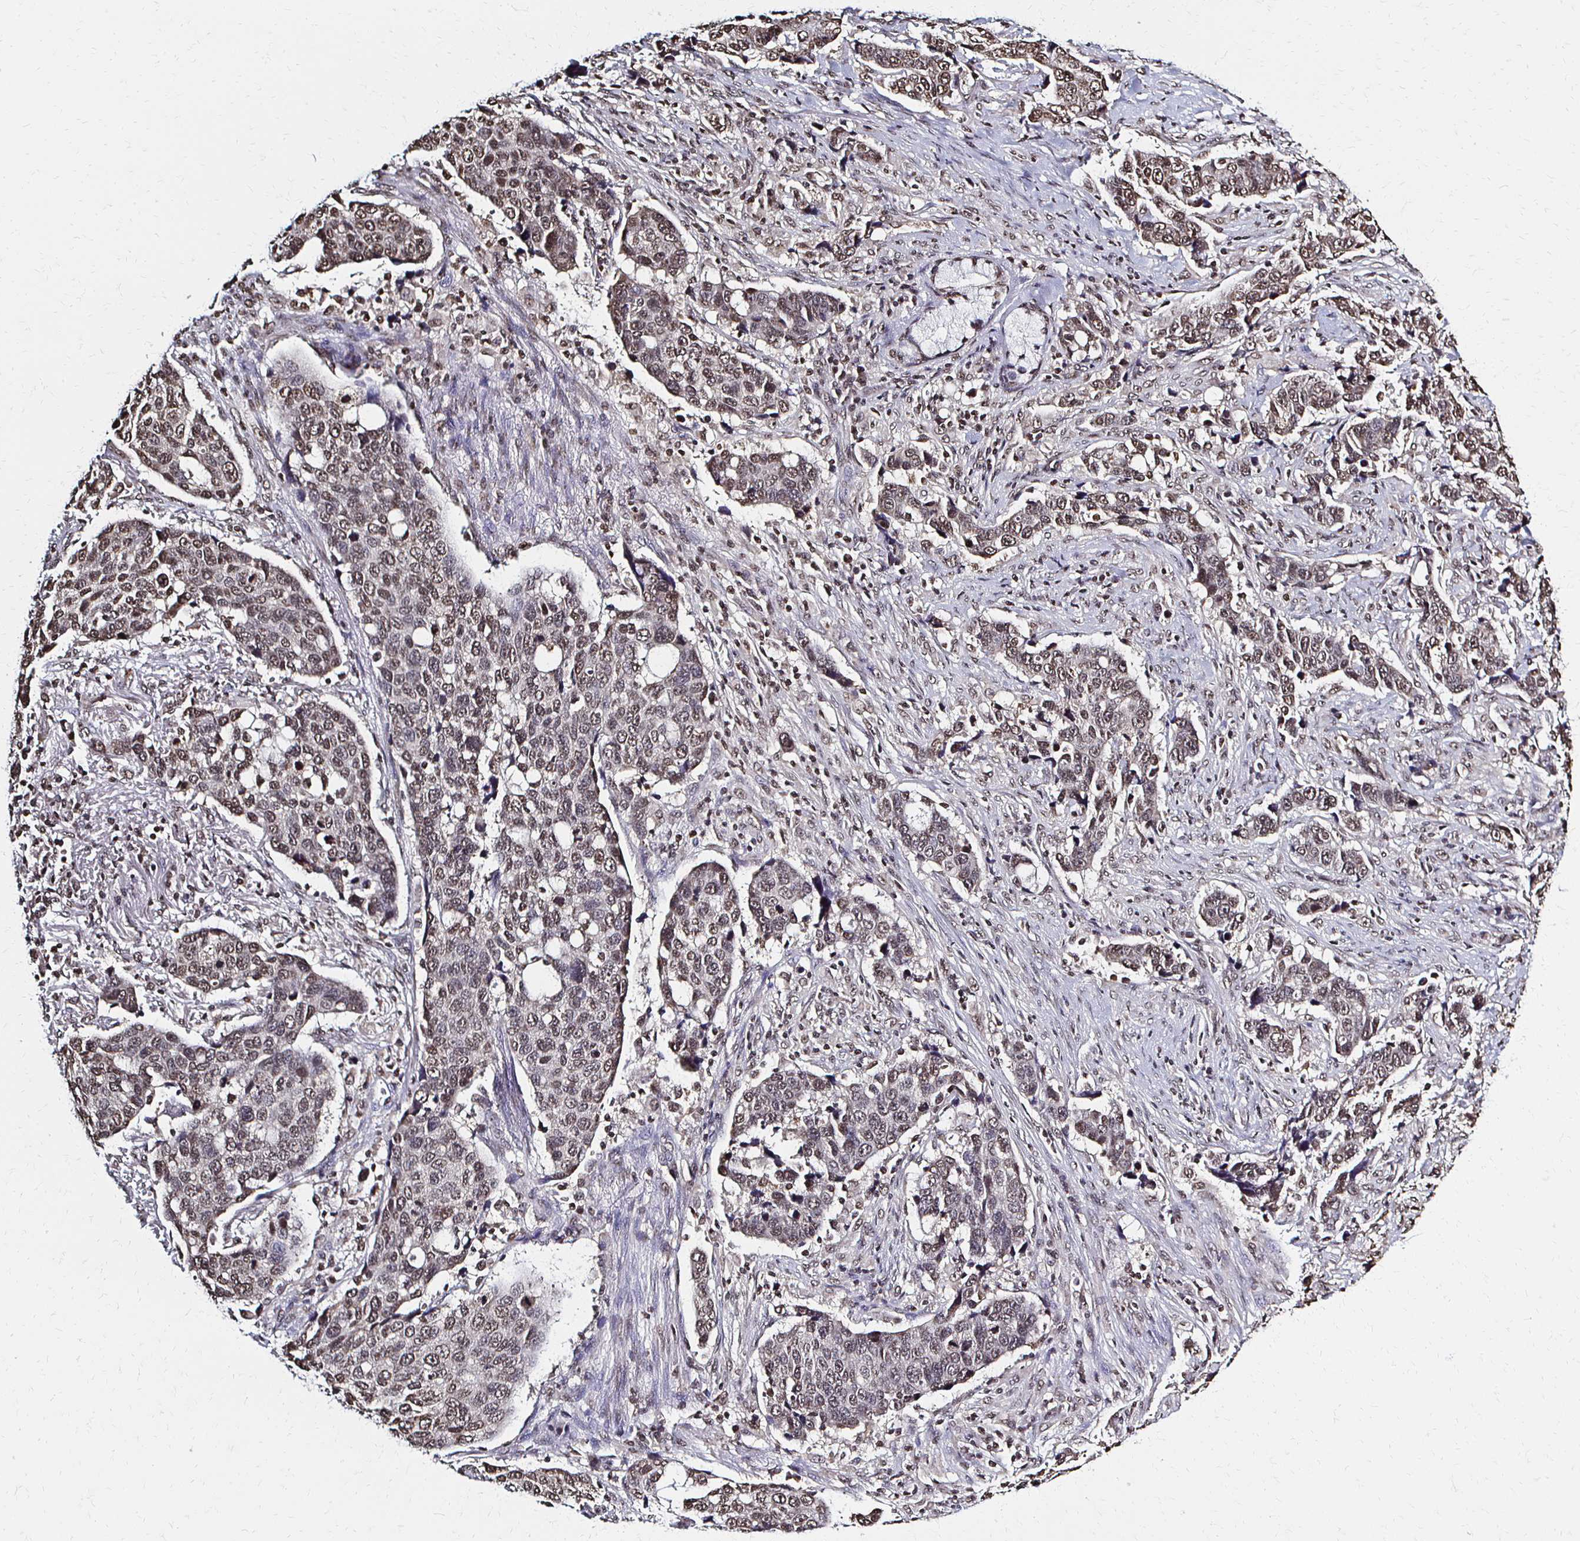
{"staining": {"intensity": "moderate", "quantity": ">75%", "location": "nuclear"}, "tissue": "lung cancer", "cell_type": "Tumor cells", "image_type": "cancer", "snomed": [{"axis": "morphology", "description": "Squamous cell carcinoma, NOS"}, {"axis": "topography", "description": "Lymph node"}, {"axis": "topography", "description": "Lung"}], "caption": "This is an image of IHC staining of squamous cell carcinoma (lung), which shows moderate staining in the nuclear of tumor cells.", "gene": "HOXA9", "patient": {"sex": "male", "age": 61}}